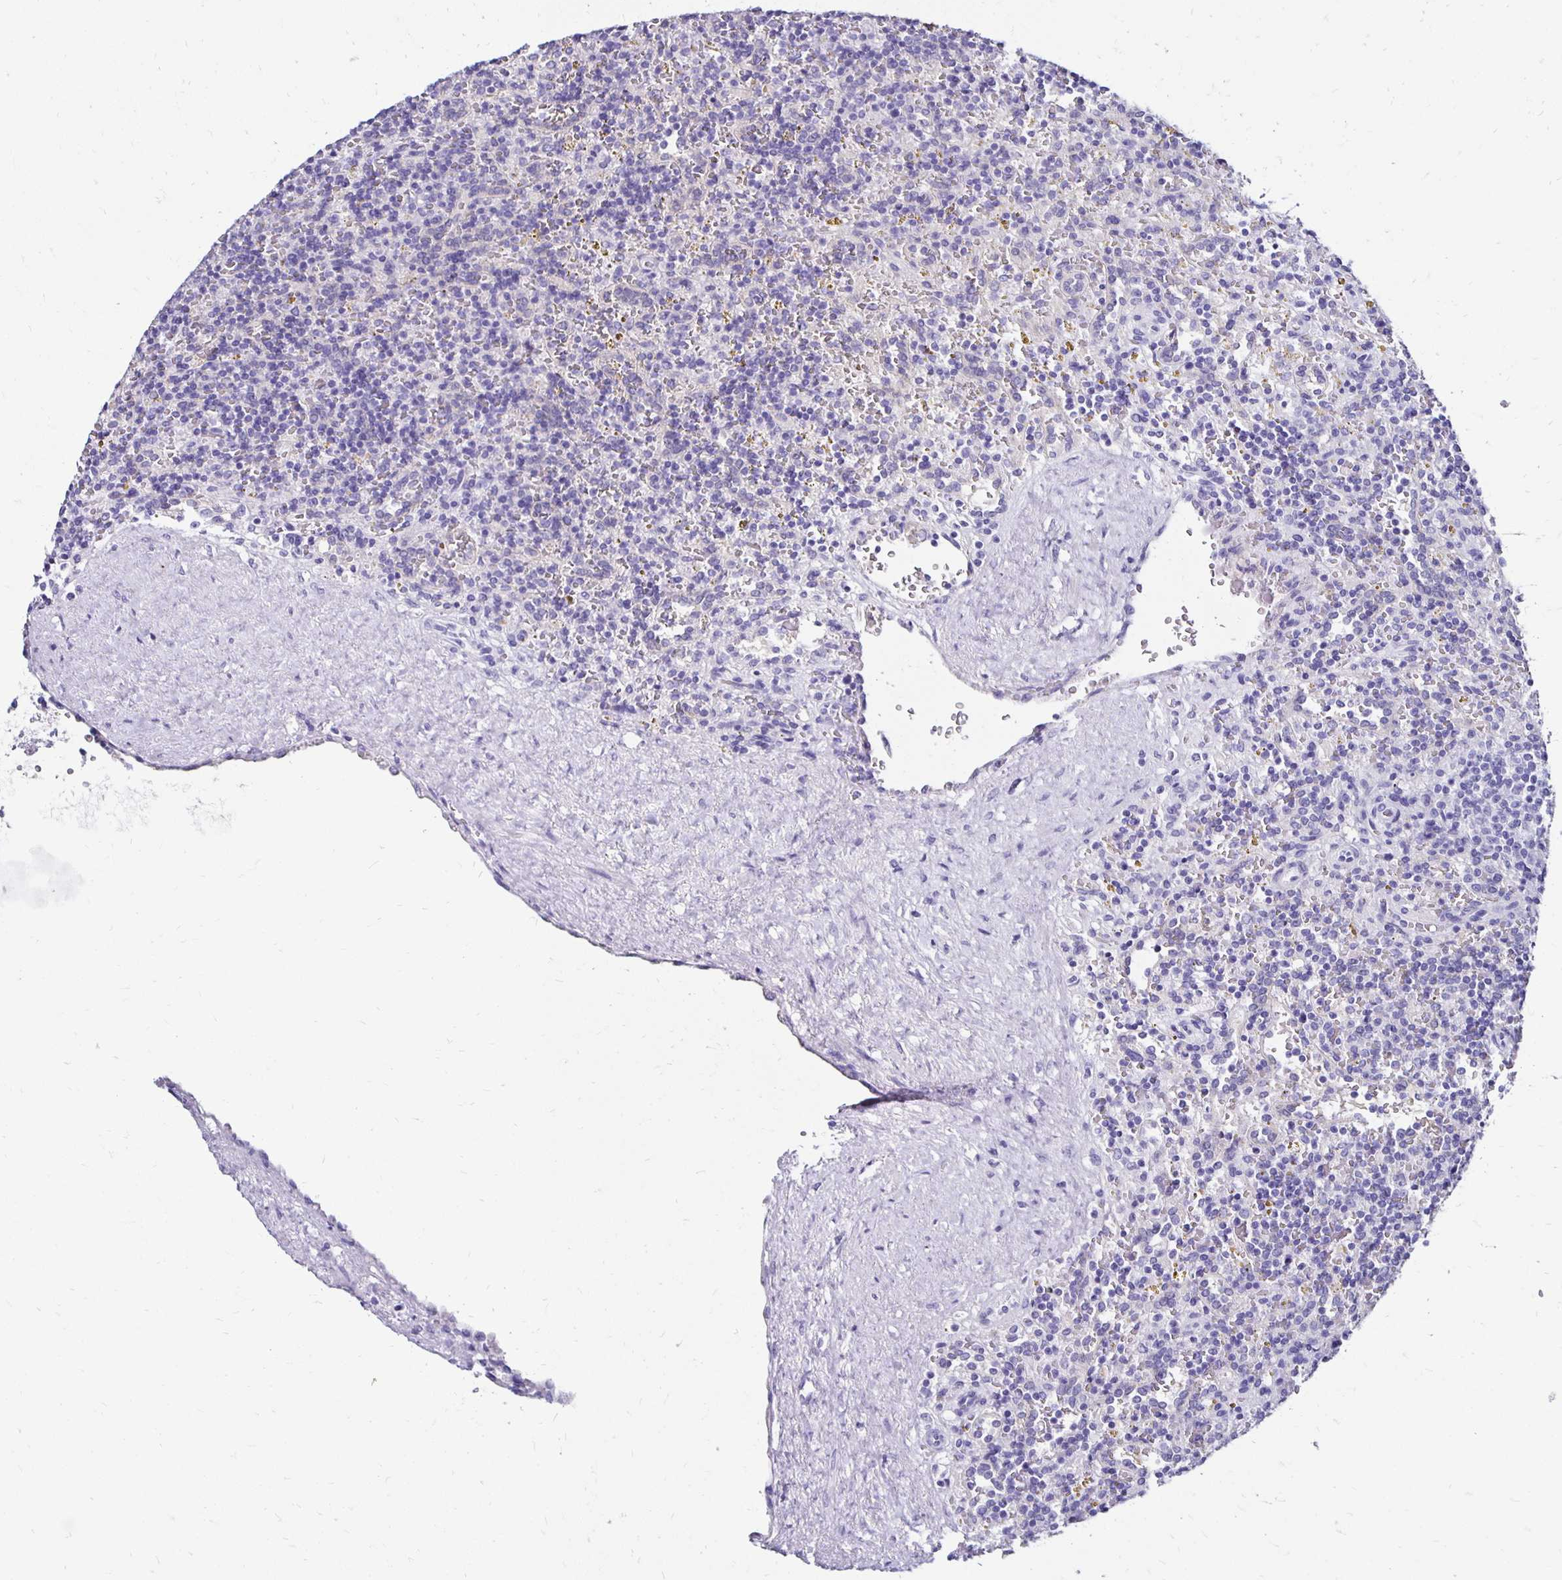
{"staining": {"intensity": "negative", "quantity": "none", "location": "none"}, "tissue": "lymphoma", "cell_type": "Tumor cells", "image_type": "cancer", "snomed": [{"axis": "morphology", "description": "Malignant lymphoma, non-Hodgkin's type, Low grade"}, {"axis": "topography", "description": "Spleen"}], "caption": "The histopathology image displays no significant expression in tumor cells of lymphoma.", "gene": "KCNT1", "patient": {"sex": "male", "age": 67}}